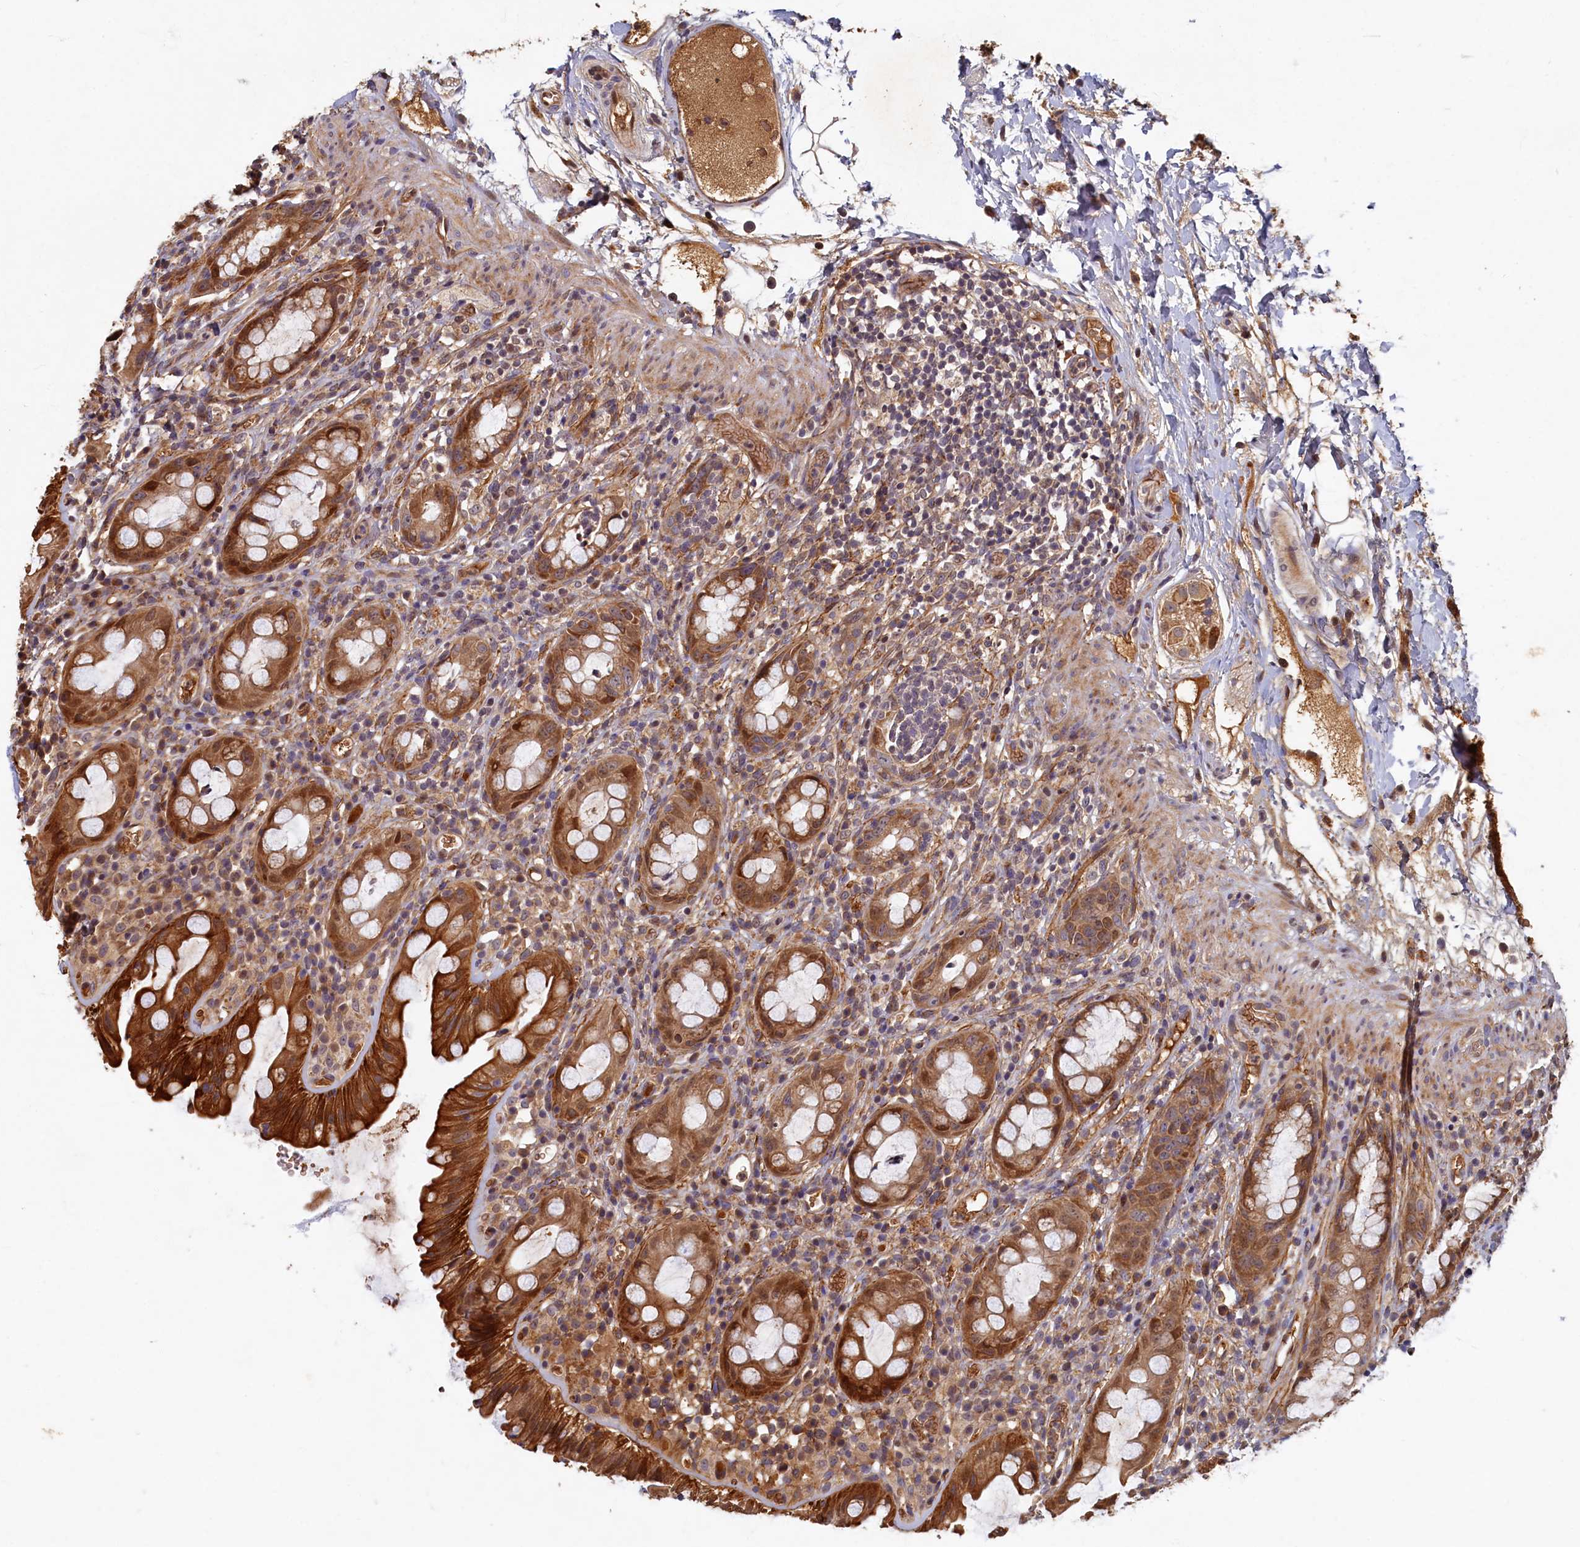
{"staining": {"intensity": "strong", "quantity": ">75%", "location": "cytoplasmic/membranous"}, "tissue": "rectum", "cell_type": "Glandular cells", "image_type": "normal", "snomed": [{"axis": "morphology", "description": "Normal tissue, NOS"}, {"axis": "topography", "description": "Rectum"}], "caption": "DAB (3,3'-diaminobenzidine) immunohistochemical staining of normal human rectum reveals strong cytoplasmic/membranous protein staining in approximately >75% of glandular cells. The protein of interest is stained brown, and the nuclei are stained in blue (DAB IHC with brightfield microscopy, high magnification).", "gene": "LCMT2", "patient": {"sex": "female", "age": 57}}